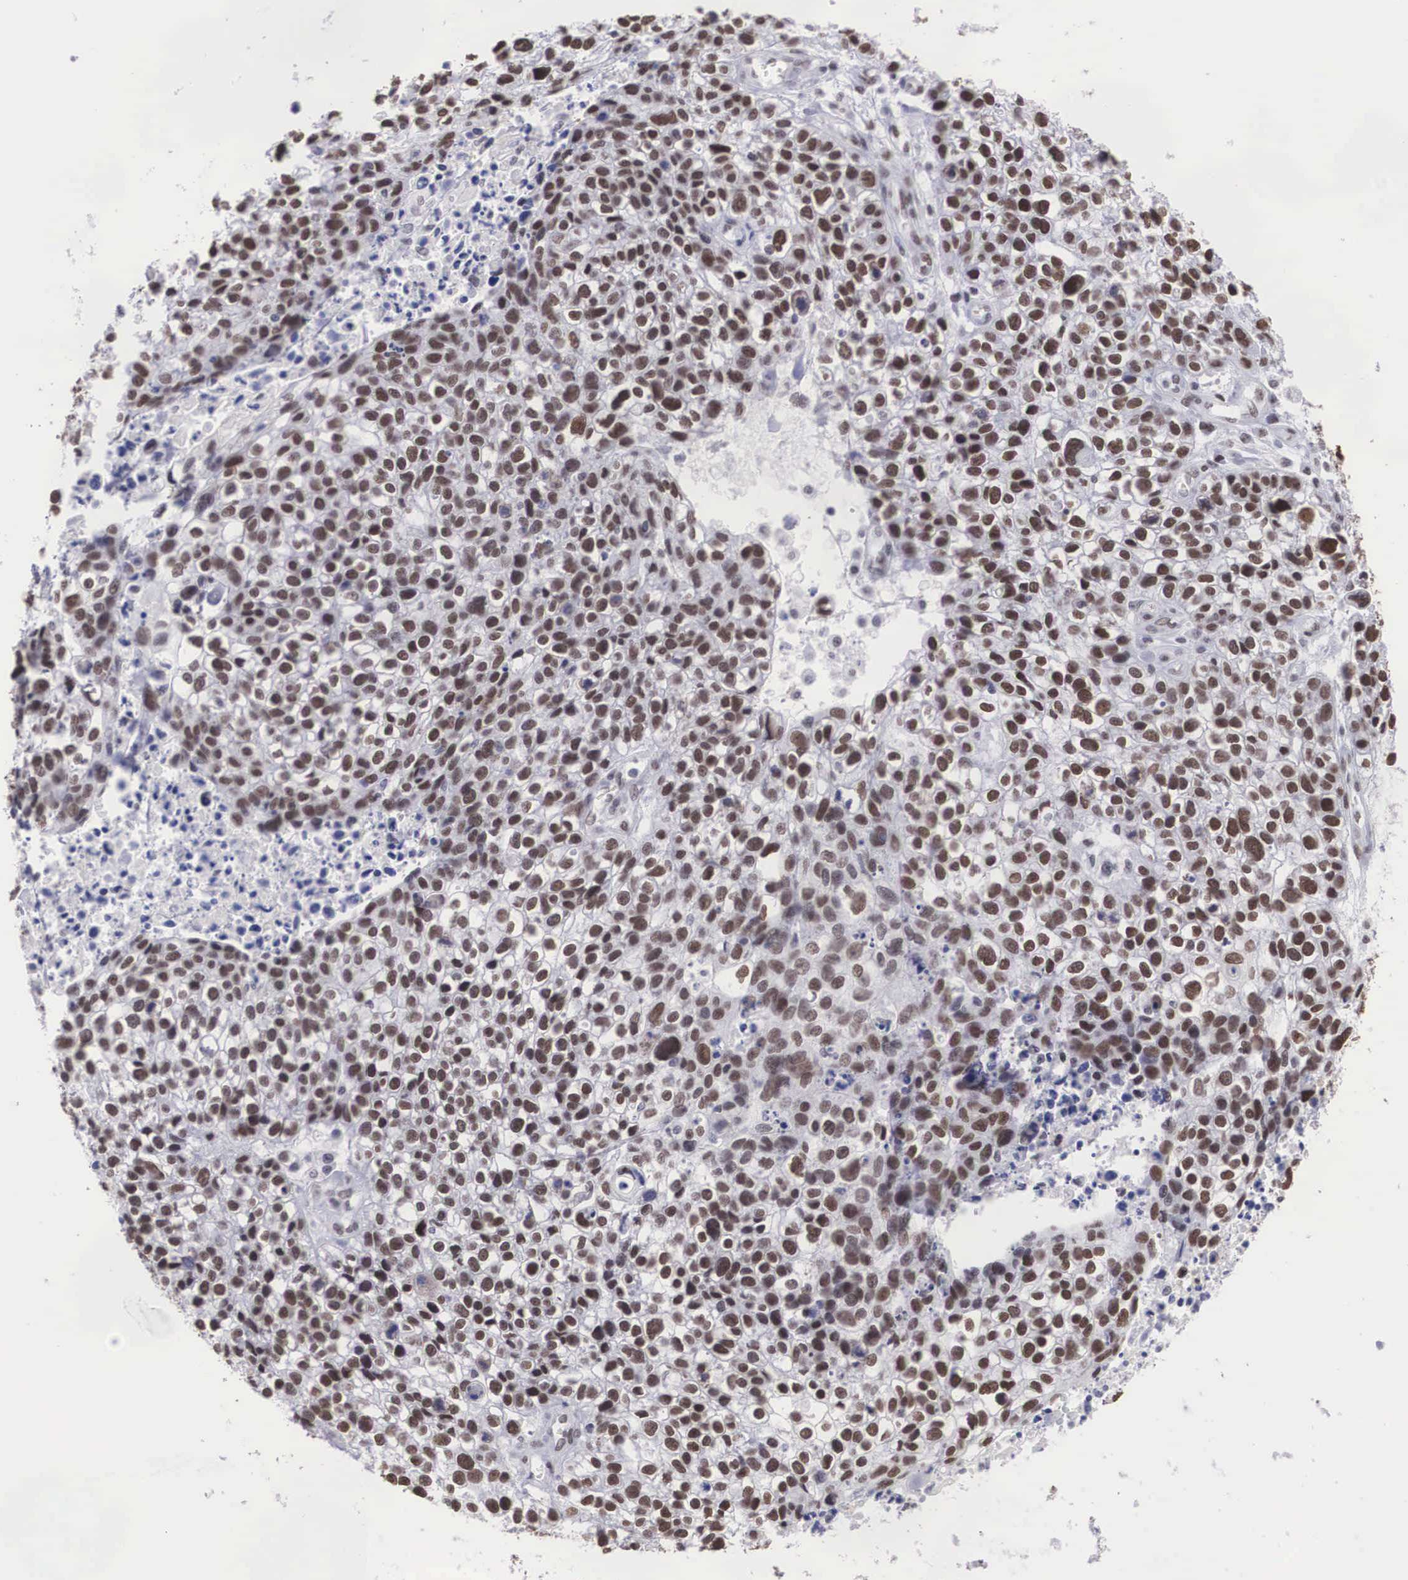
{"staining": {"intensity": "moderate", "quantity": ">75%", "location": "nuclear"}, "tissue": "lung cancer", "cell_type": "Tumor cells", "image_type": "cancer", "snomed": [{"axis": "morphology", "description": "Squamous cell carcinoma, NOS"}, {"axis": "topography", "description": "Lymph node"}, {"axis": "topography", "description": "Lung"}], "caption": "Lung squamous cell carcinoma tissue reveals moderate nuclear staining in approximately >75% of tumor cells", "gene": "CSTF2", "patient": {"sex": "male", "age": 74}}